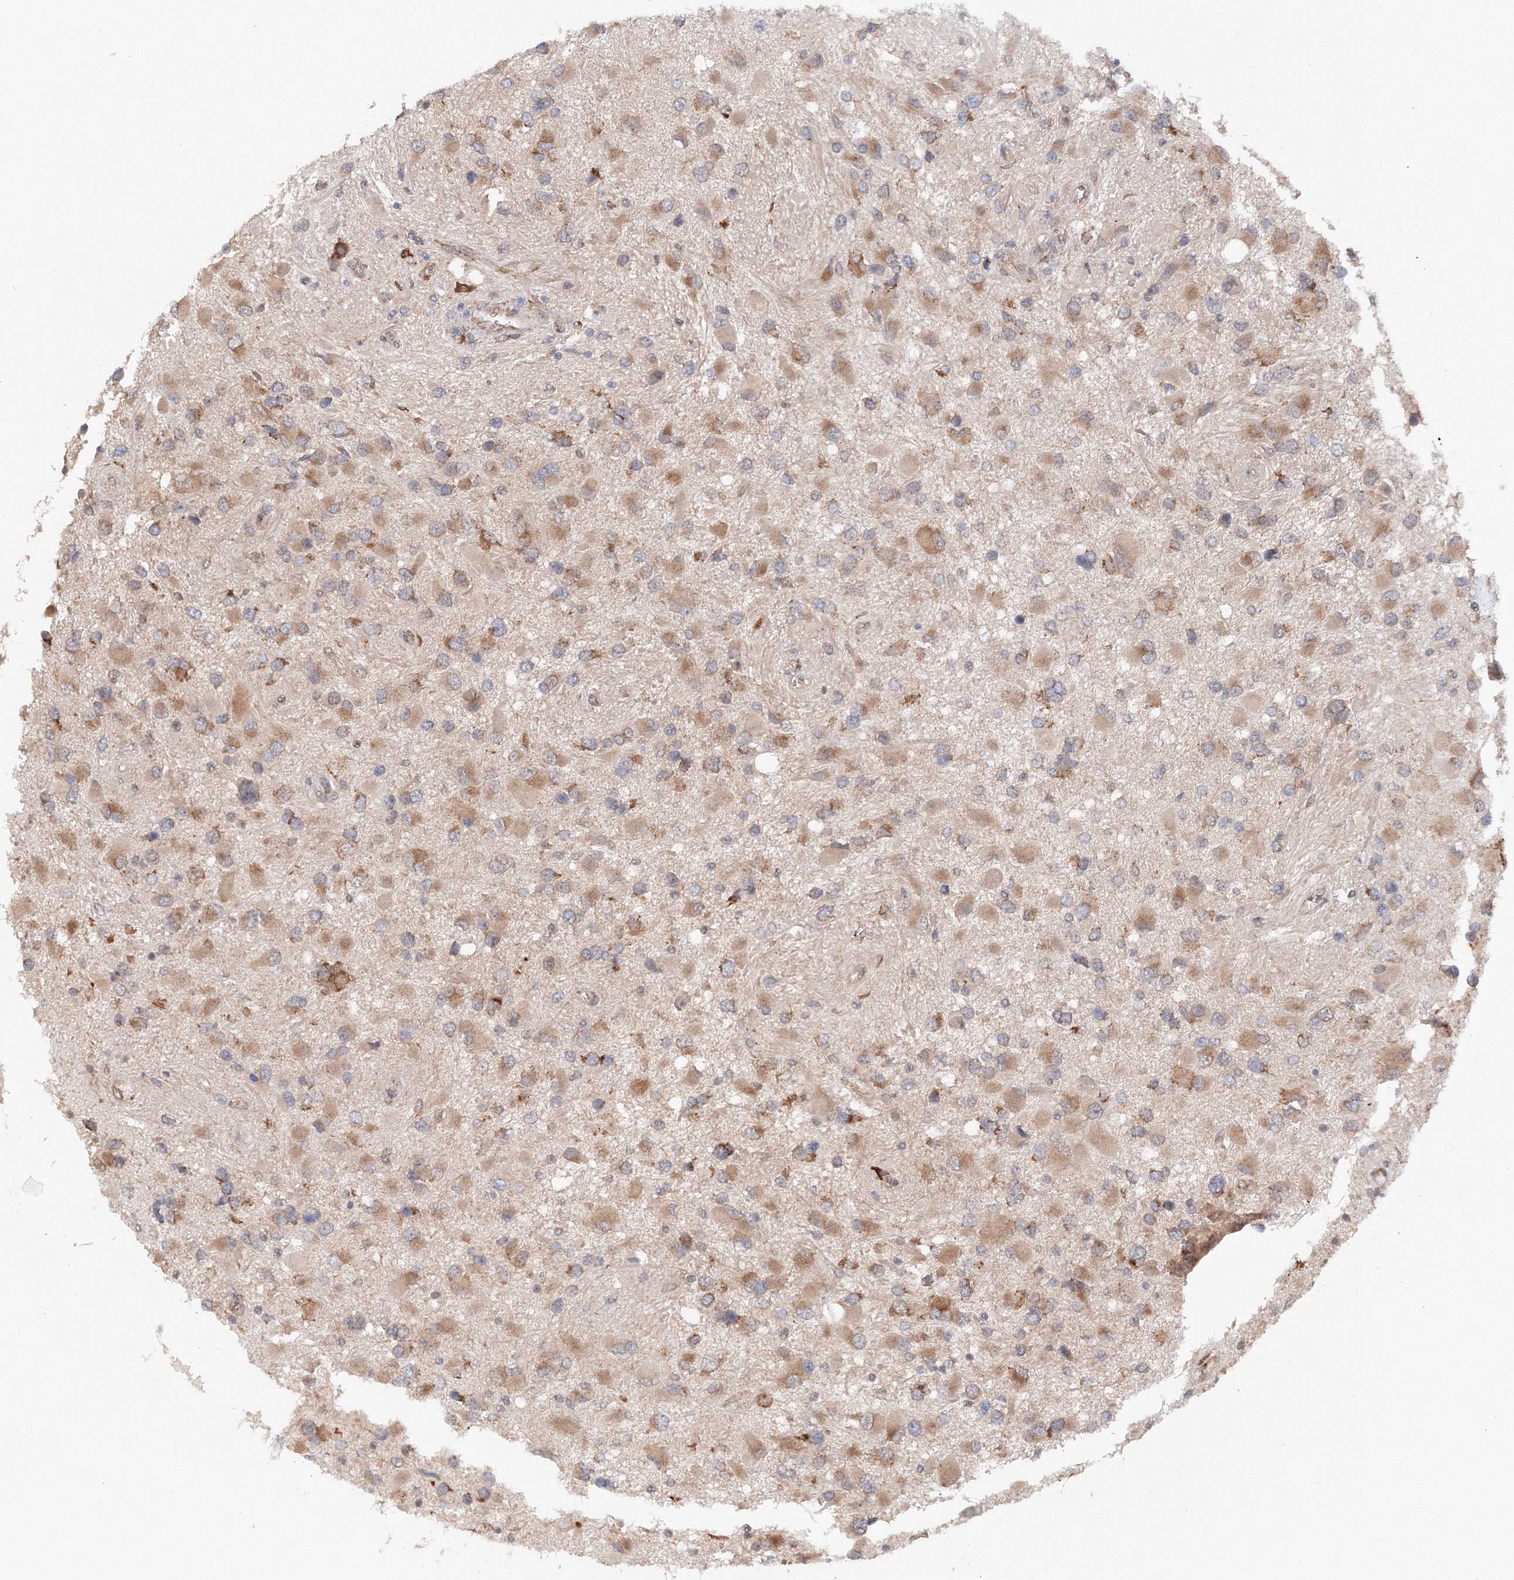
{"staining": {"intensity": "moderate", "quantity": "25%-75%", "location": "cytoplasmic/membranous"}, "tissue": "glioma", "cell_type": "Tumor cells", "image_type": "cancer", "snomed": [{"axis": "morphology", "description": "Glioma, malignant, High grade"}, {"axis": "topography", "description": "Brain"}], "caption": "Protein staining of malignant glioma (high-grade) tissue demonstrates moderate cytoplasmic/membranous positivity in about 25%-75% of tumor cells.", "gene": "DIS3L2", "patient": {"sex": "male", "age": 53}}